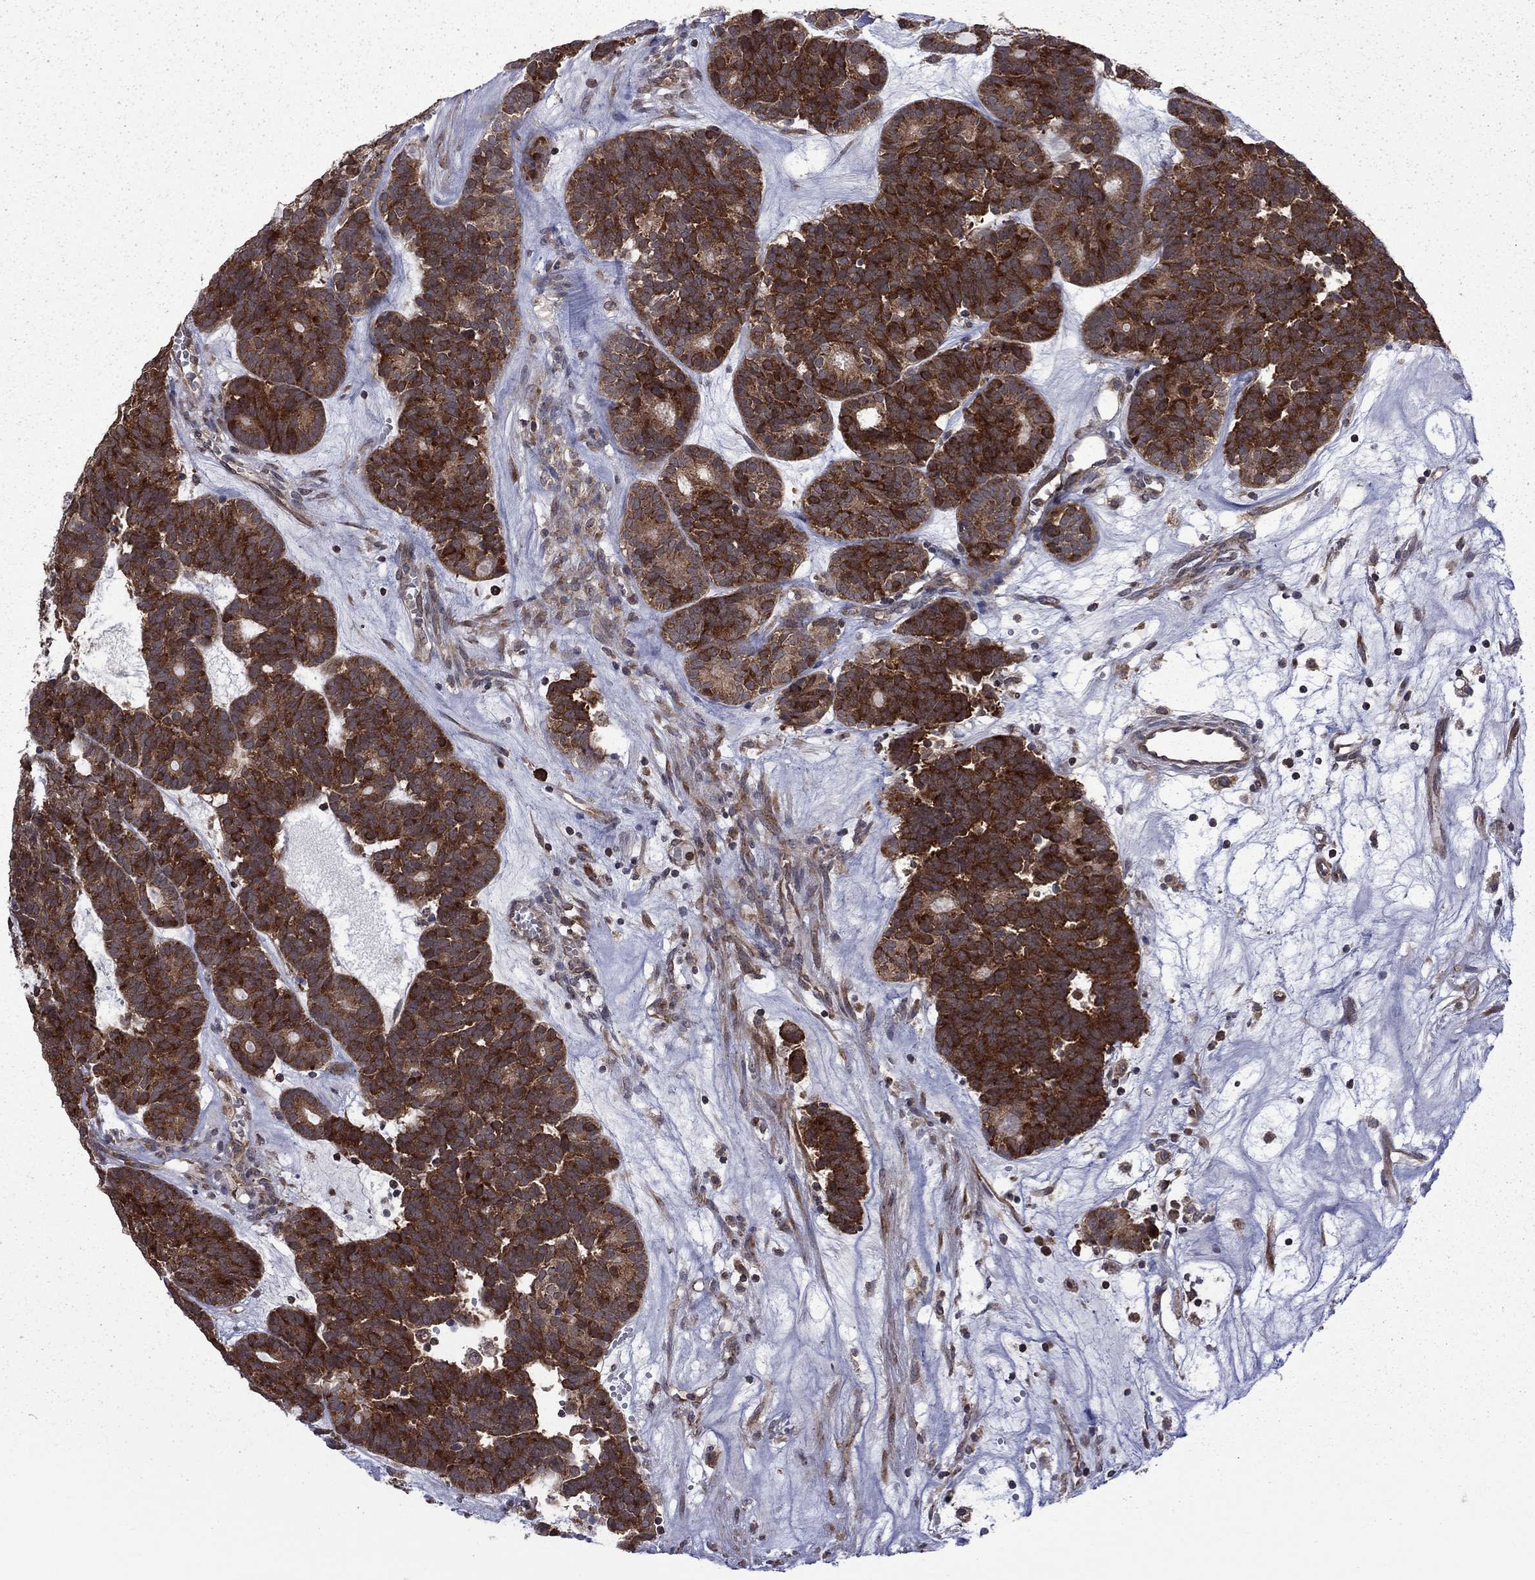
{"staining": {"intensity": "strong", "quantity": ">75%", "location": "cytoplasmic/membranous"}, "tissue": "head and neck cancer", "cell_type": "Tumor cells", "image_type": "cancer", "snomed": [{"axis": "morphology", "description": "Adenocarcinoma, NOS"}, {"axis": "topography", "description": "Head-Neck"}], "caption": "Immunohistochemical staining of human head and neck adenocarcinoma displays high levels of strong cytoplasmic/membranous staining in about >75% of tumor cells.", "gene": "NAA50", "patient": {"sex": "female", "age": 81}}